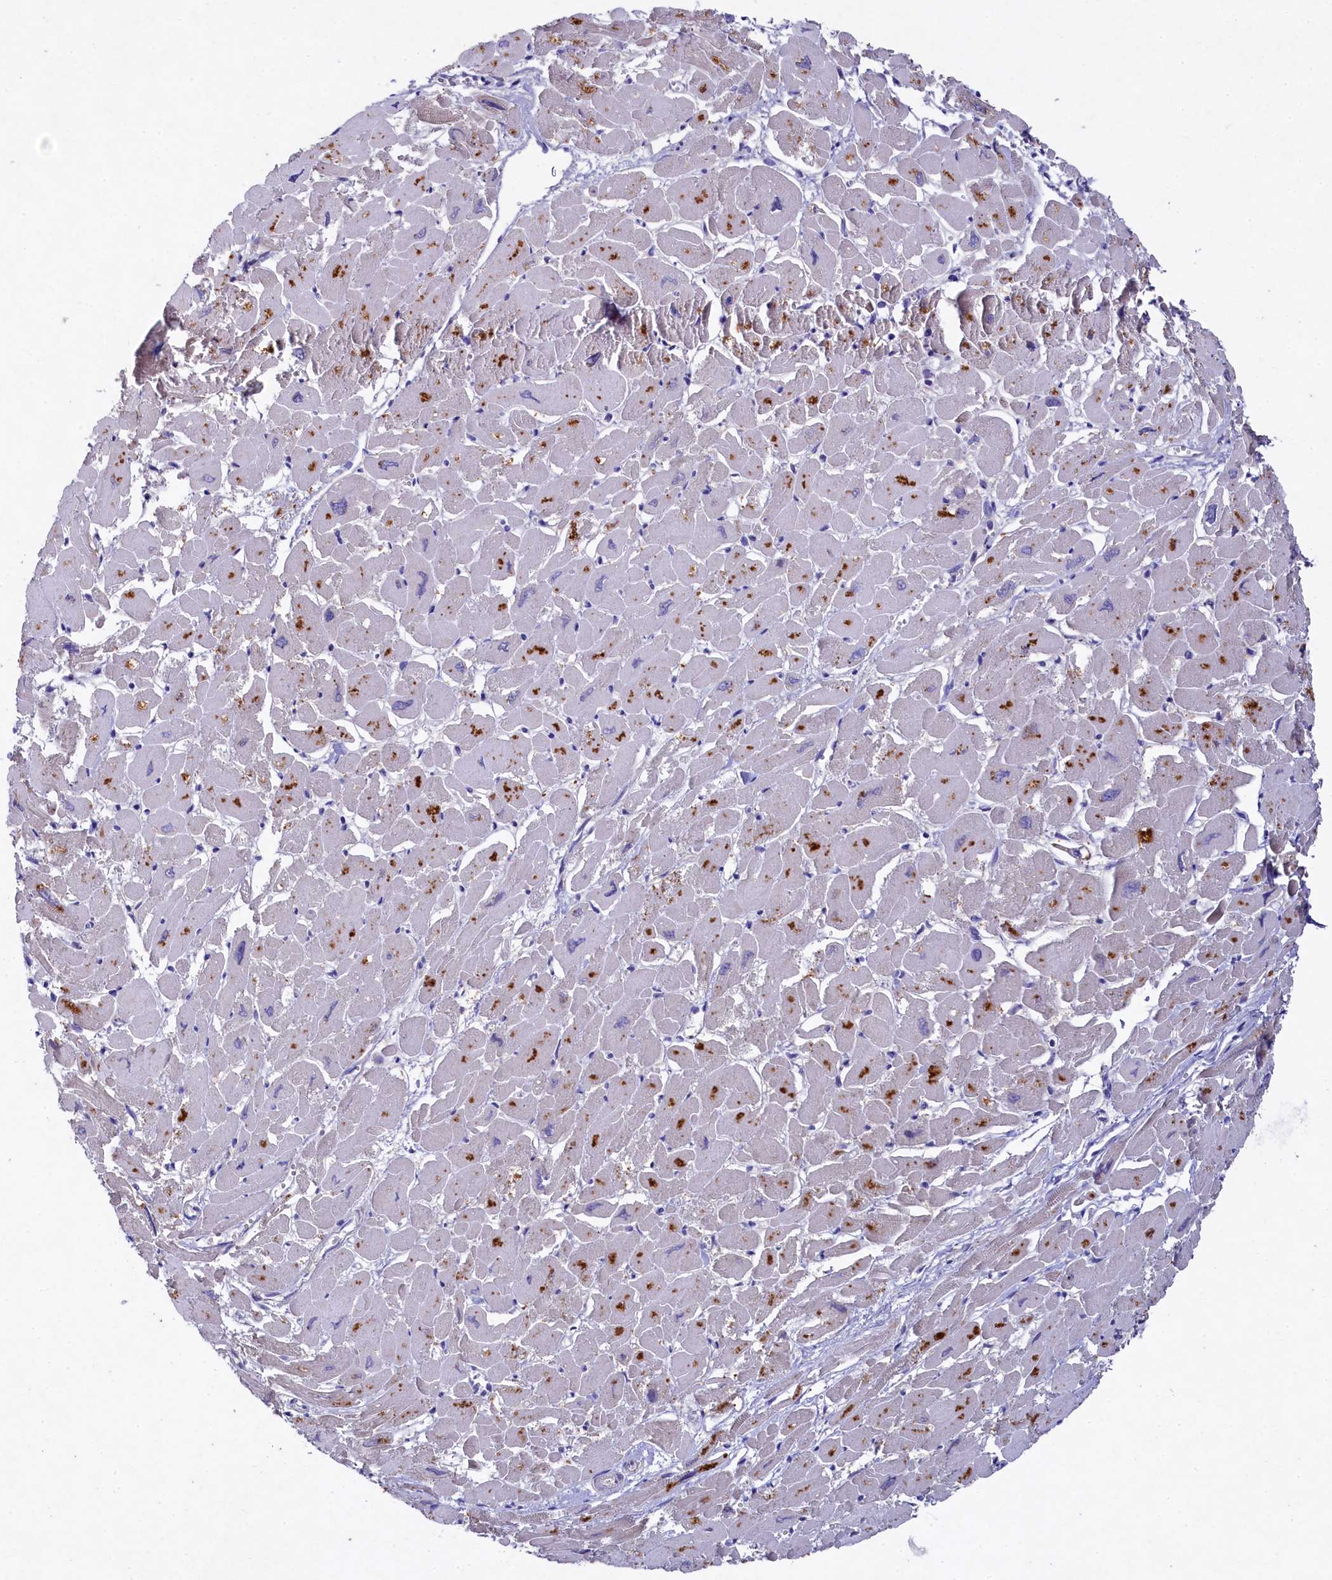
{"staining": {"intensity": "strong", "quantity": "<25%", "location": "cytoplasmic/membranous"}, "tissue": "heart muscle", "cell_type": "Cardiomyocytes", "image_type": "normal", "snomed": [{"axis": "morphology", "description": "Normal tissue, NOS"}, {"axis": "topography", "description": "Heart"}], "caption": "Immunohistochemical staining of unremarkable human heart muscle displays medium levels of strong cytoplasmic/membranous positivity in approximately <25% of cardiomyocytes. (IHC, brightfield microscopy, high magnification).", "gene": "TGDS", "patient": {"sex": "male", "age": 54}}